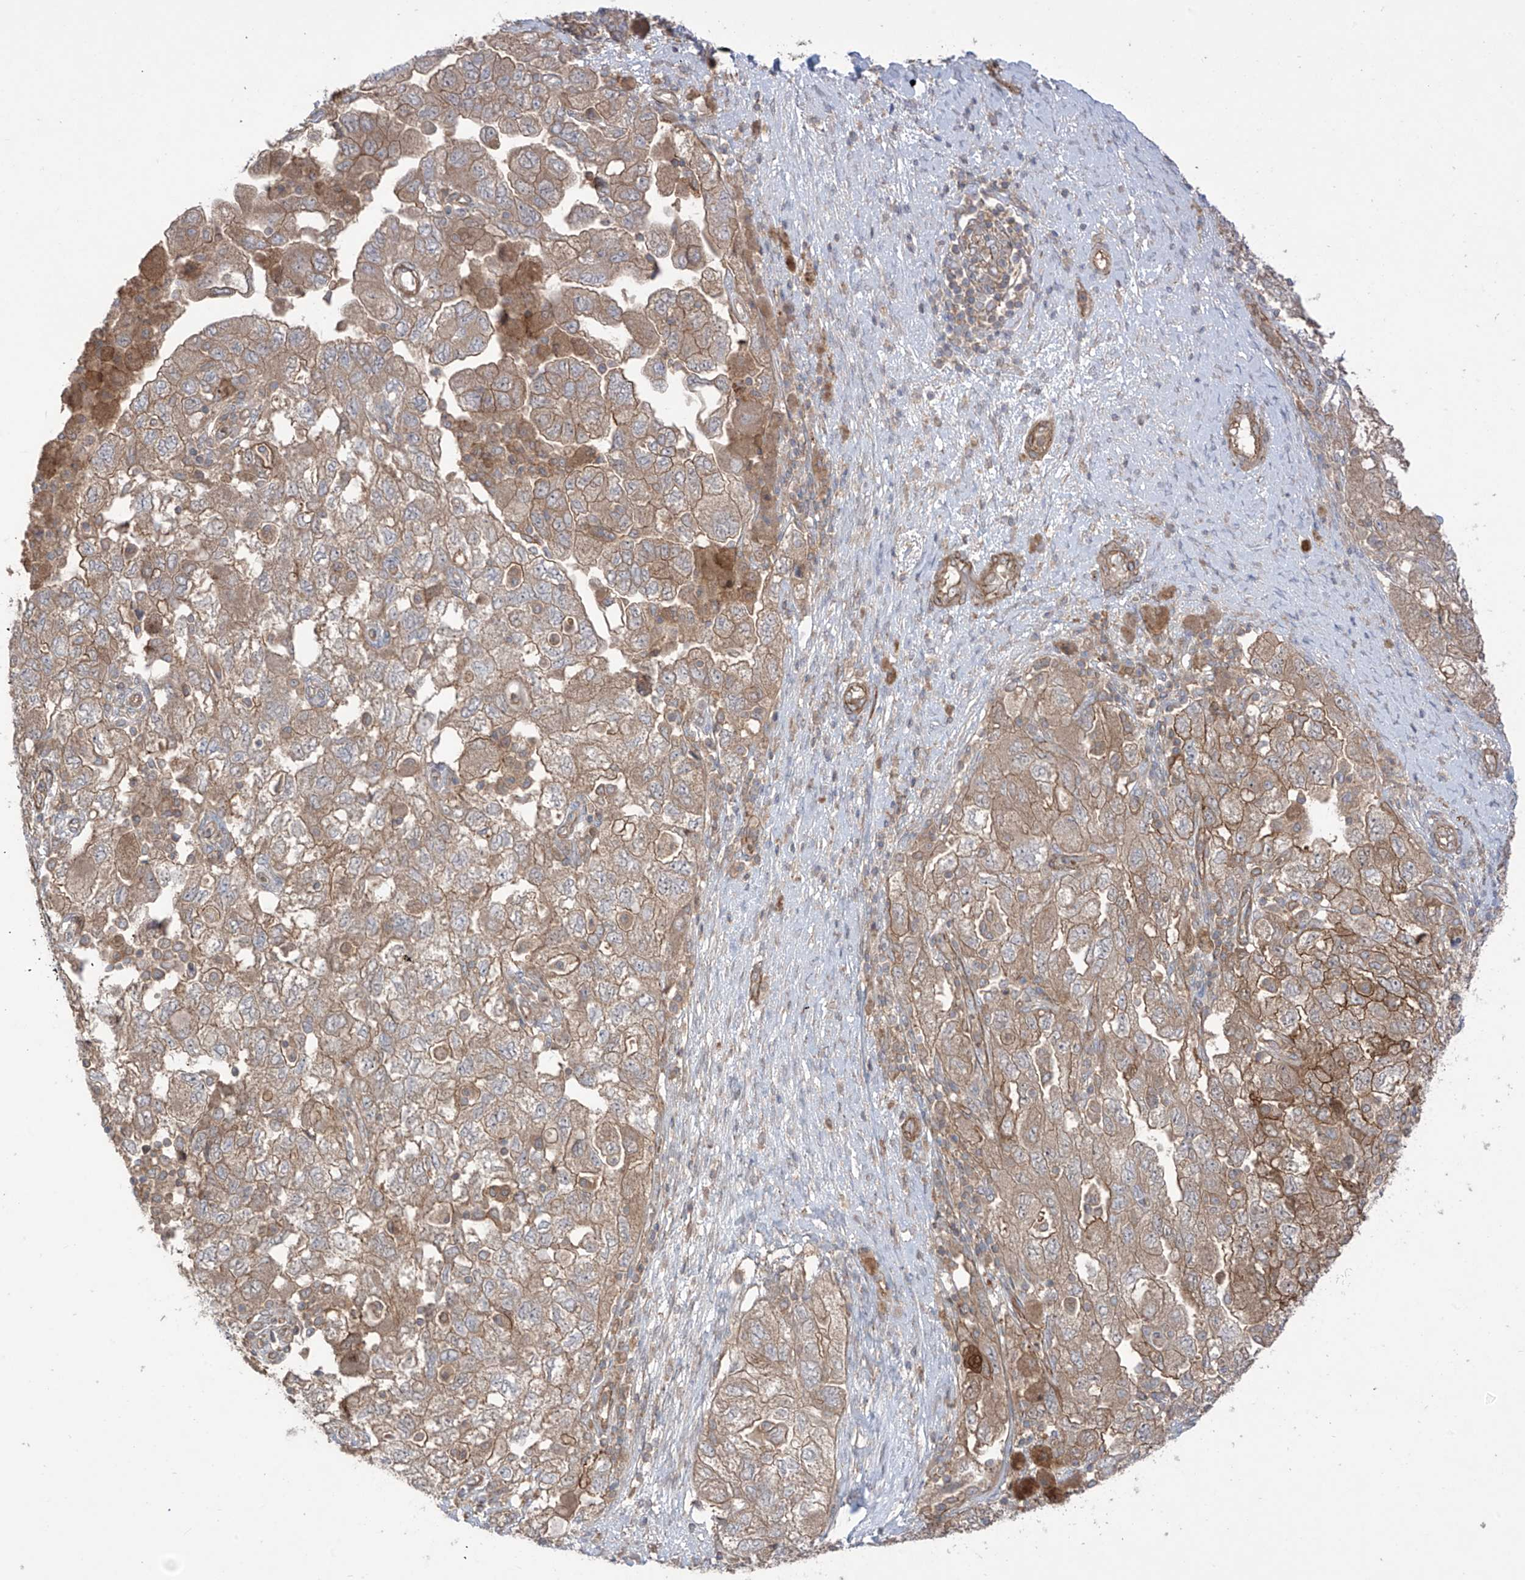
{"staining": {"intensity": "weak", "quantity": ">75%", "location": "cytoplasmic/membranous"}, "tissue": "ovarian cancer", "cell_type": "Tumor cells", "image_type": "cancer", "snomed": [{"axis": "morphology", "description": "Carcinoma, NOS"}, {"axis": "morphology", "description": "Cystadenocarcinoma, serous, NOS"}, {"axis": "topography", "description": "Ovary"}], "caption": "Brown immunohistochemical staining in human ovarian cancer (serous cystadenocarcinoma) shows weak cytoplasmic/membranous staining in about >75% of tumor cells.", "gene": "TRMU", "patient": {"sex": "female", "age": 69}}